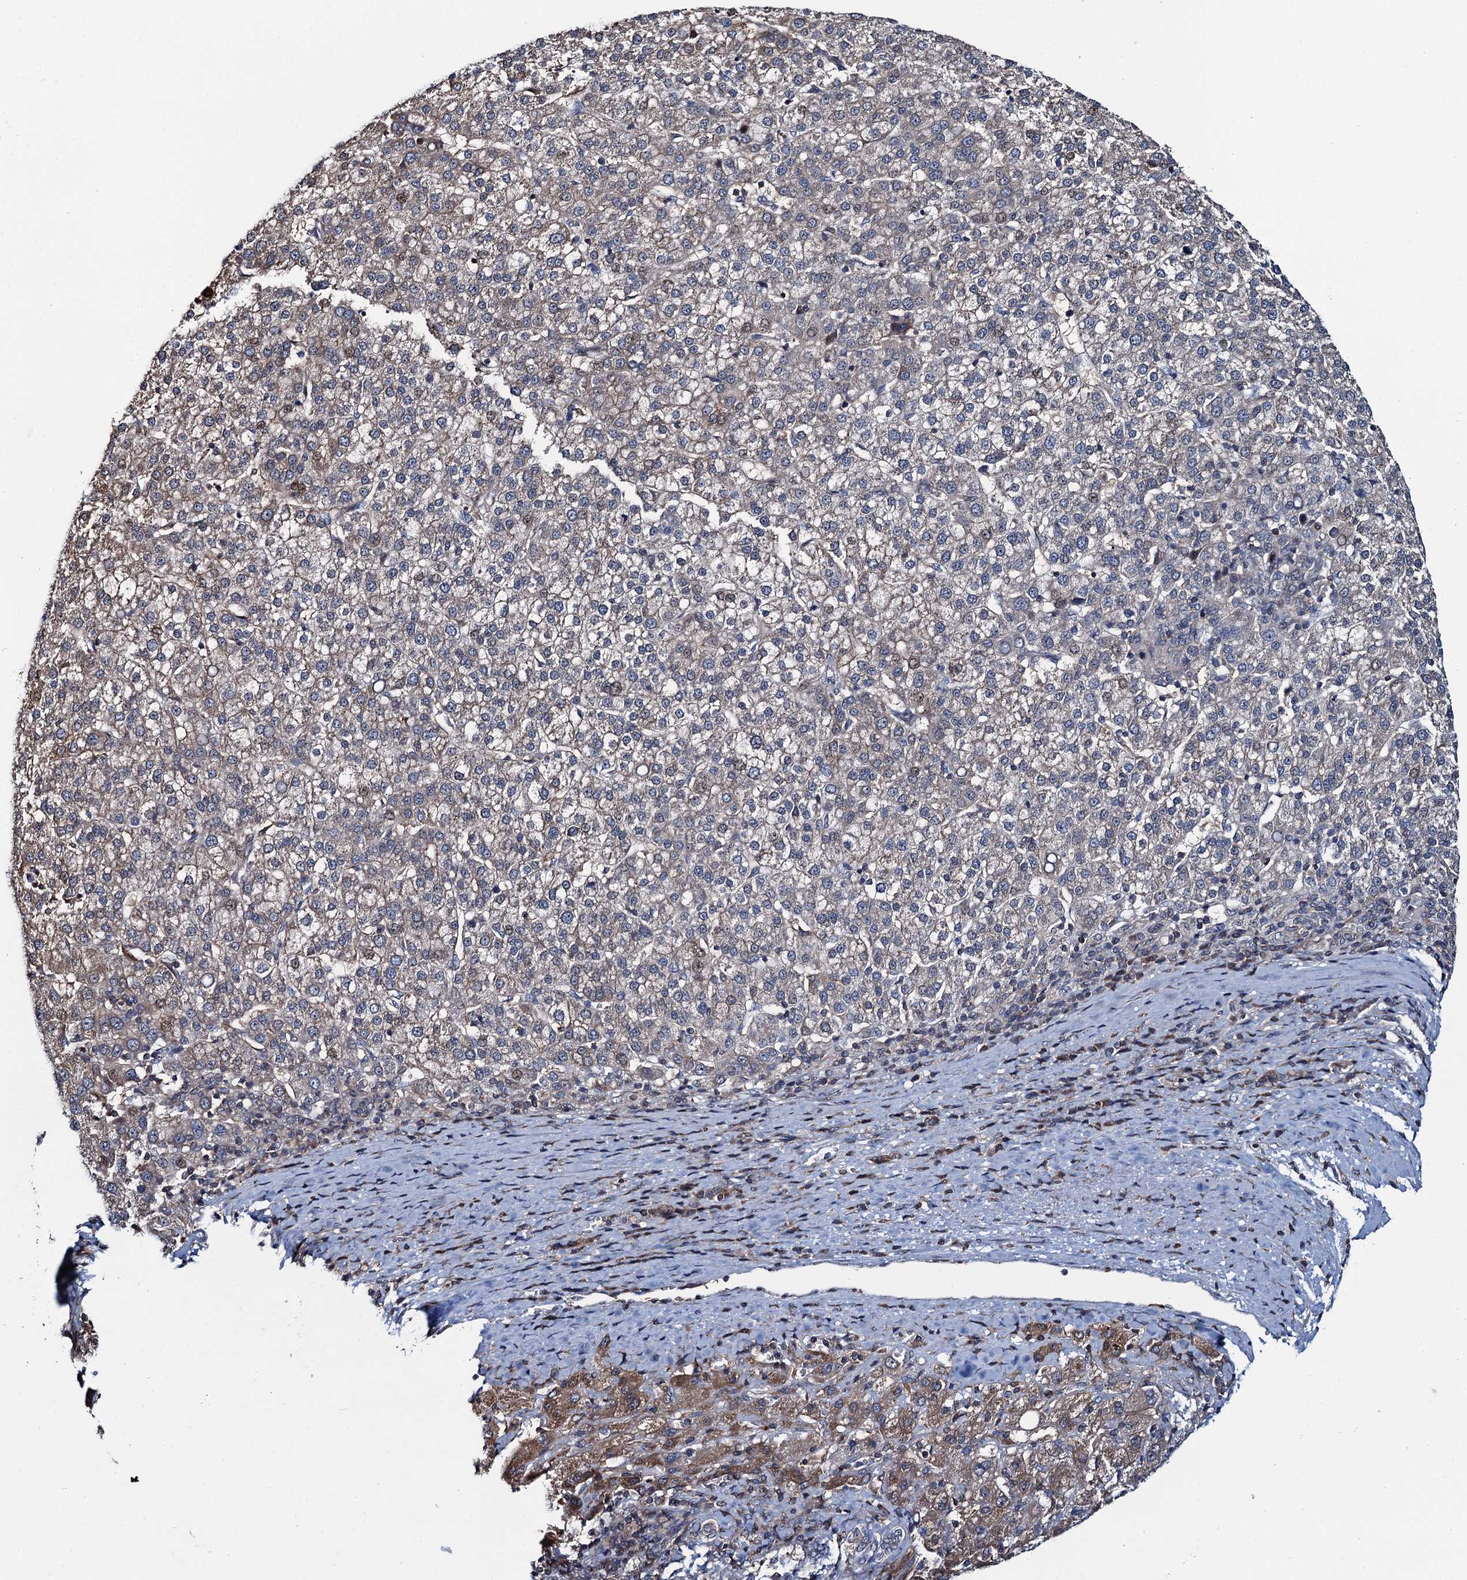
{"staining": {"intensity": "weak", "quantity": "<25%", "location": "cytoplasmic/membranous"}, "tissue": "liver cancer", "cell_type": "Tumor cells", "image_type": "cancer", "snomed": [{"axis": "morphology", "description": "Carcinoma, Hepatocellular, NOS"}, {"axis": "topography", "description": "Liver"}], "caption": "The immunohistochemistry histopathology image has no significant staining in tumor cells of hepatocellular carcinoma (liver) tissue.", "gene": "CCDC102A", "patient": {"sex": "female", "age": 58}}